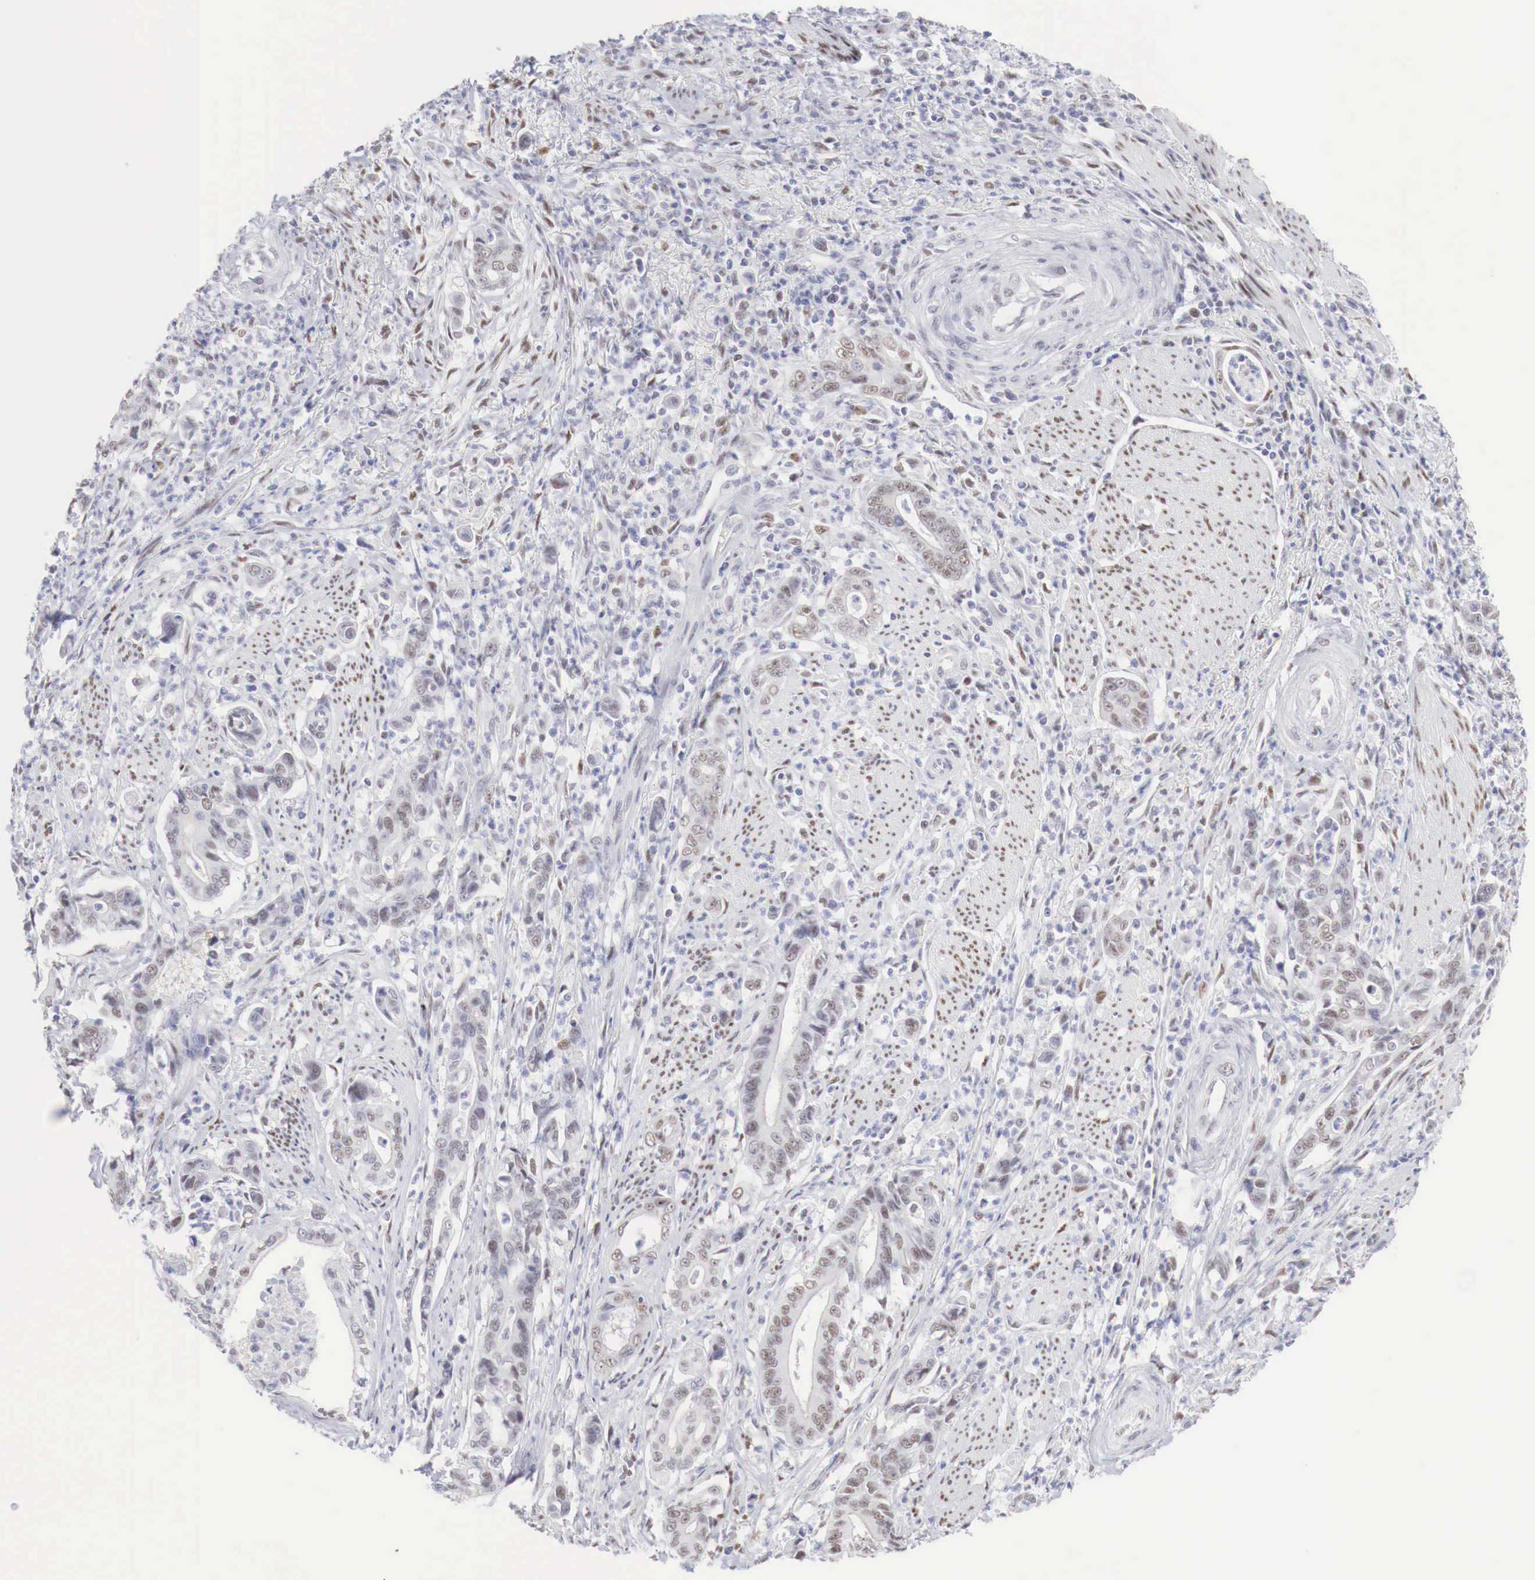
{"staining": {"intensity": "weak", "quantity": "25%-75%", "location": "nuclear"}, "tissue": "stomach cancer", "cell_type": "Tumor cells", "image_type": "cancer", "snomed": [{"axis": "morphology", "description": "Adenocarcinoma, NOS"}, {"axis": "topography", "description": "Stomach"}], "caption": "The photomicrograph reveals staining of adenocarcinoma (stomach), revealing weak nuclear protein positivity (brown color) within tumor cells. (IHC, brightfield microscopy, high magnification).", "gene": "FOXP2", "patient": {"sex": "female", "age": 76}}